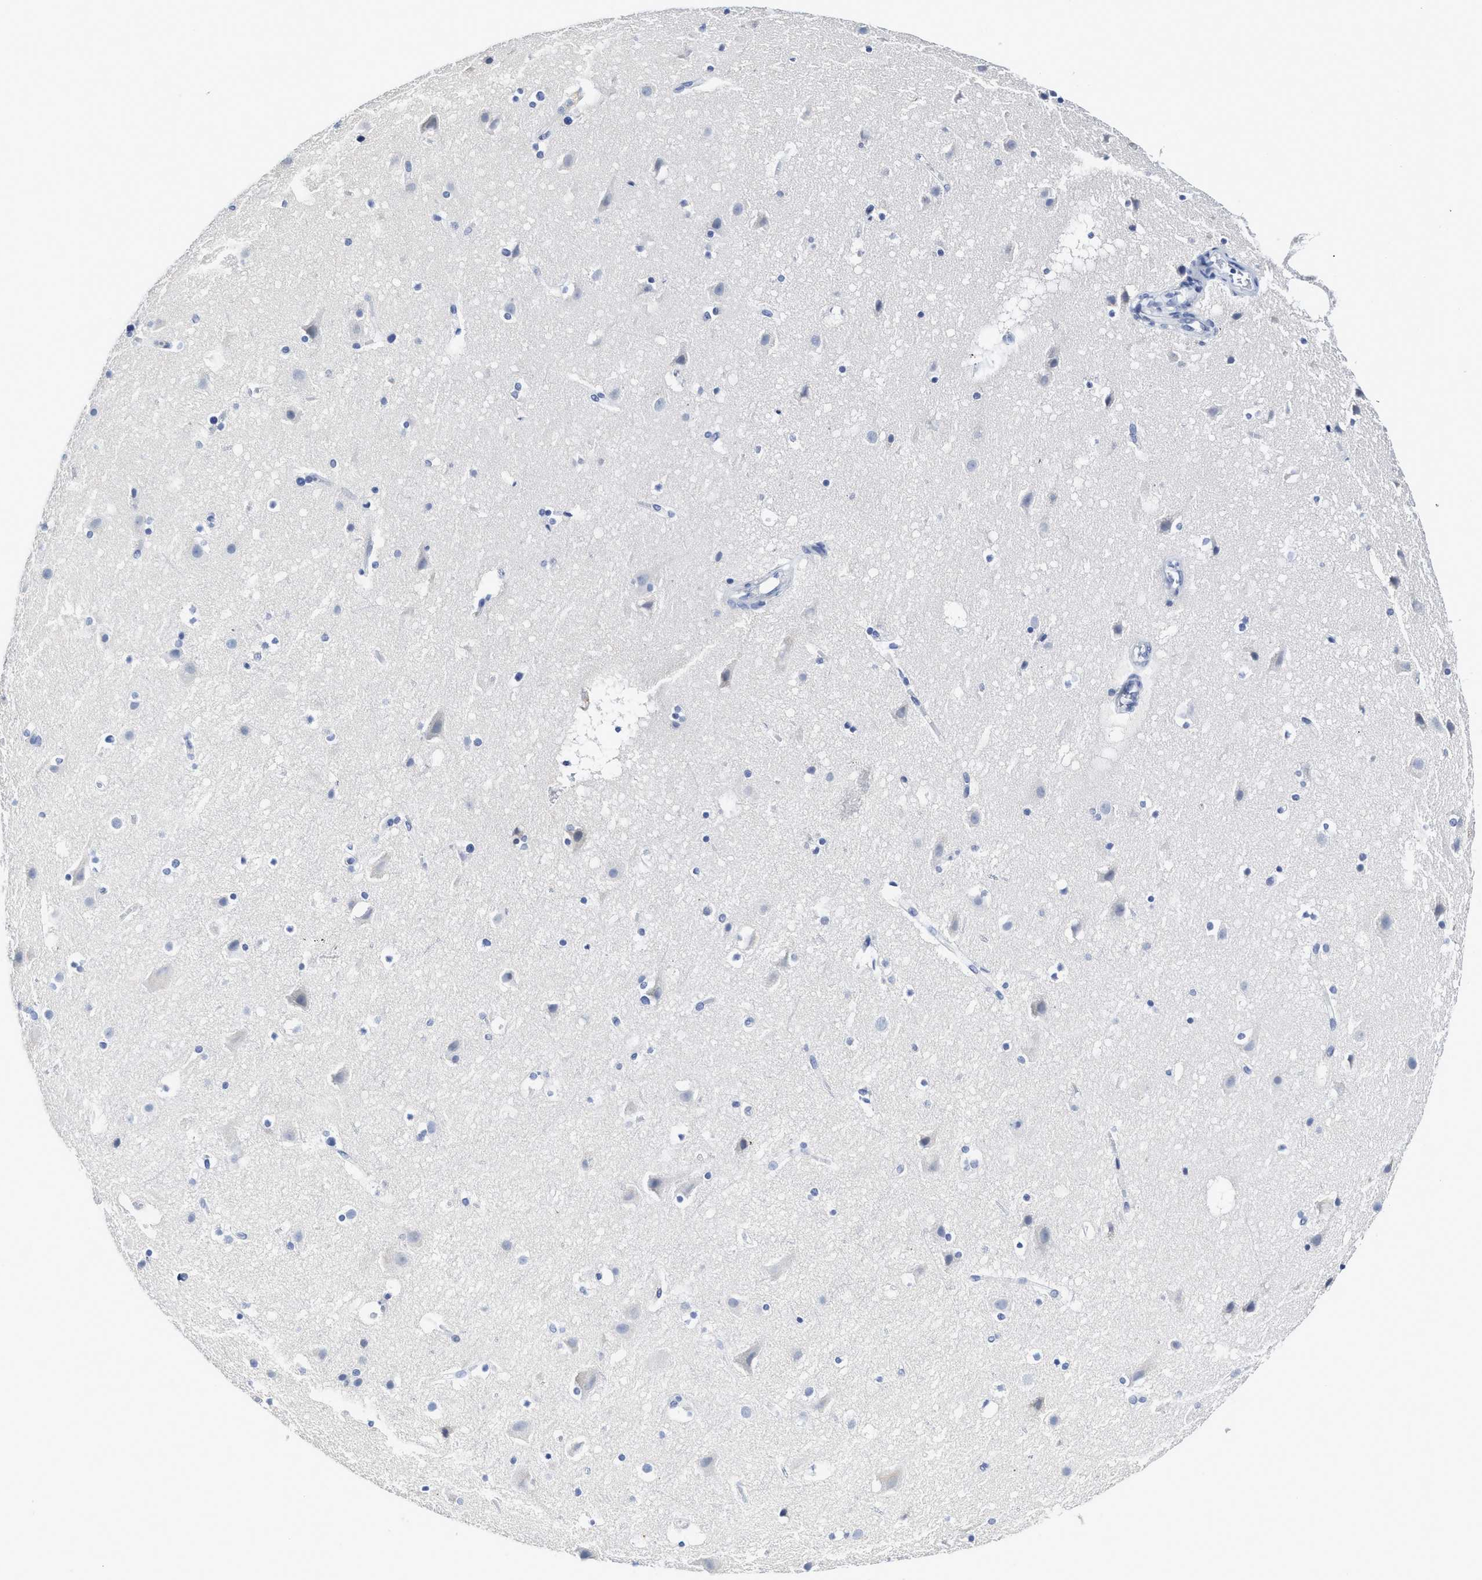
{"staining": {"intensity": "negative", "quantity": "none", "location": "none"}, "tissue": "cerebral cortex", "cell_type": "Endothelial cells", "image_type": "normal", "snomed": [{"axis": "morphology", "description": "Normal tissue, NOS"}, {"axis": "topography", "description": "Cerebral cortex"}], "caption": "IHC of unremarkable cerebral cortex displays no expression in endothelial cells. The staining was performed using DAB (3,3'-diaminobenzidine) to visualize the protein expression in brown, while the nuclei were stained in blue with hematoxylin (Magnification: 20x).", "gene": "C2", "patient": {"sex": "male", "age": 45}}